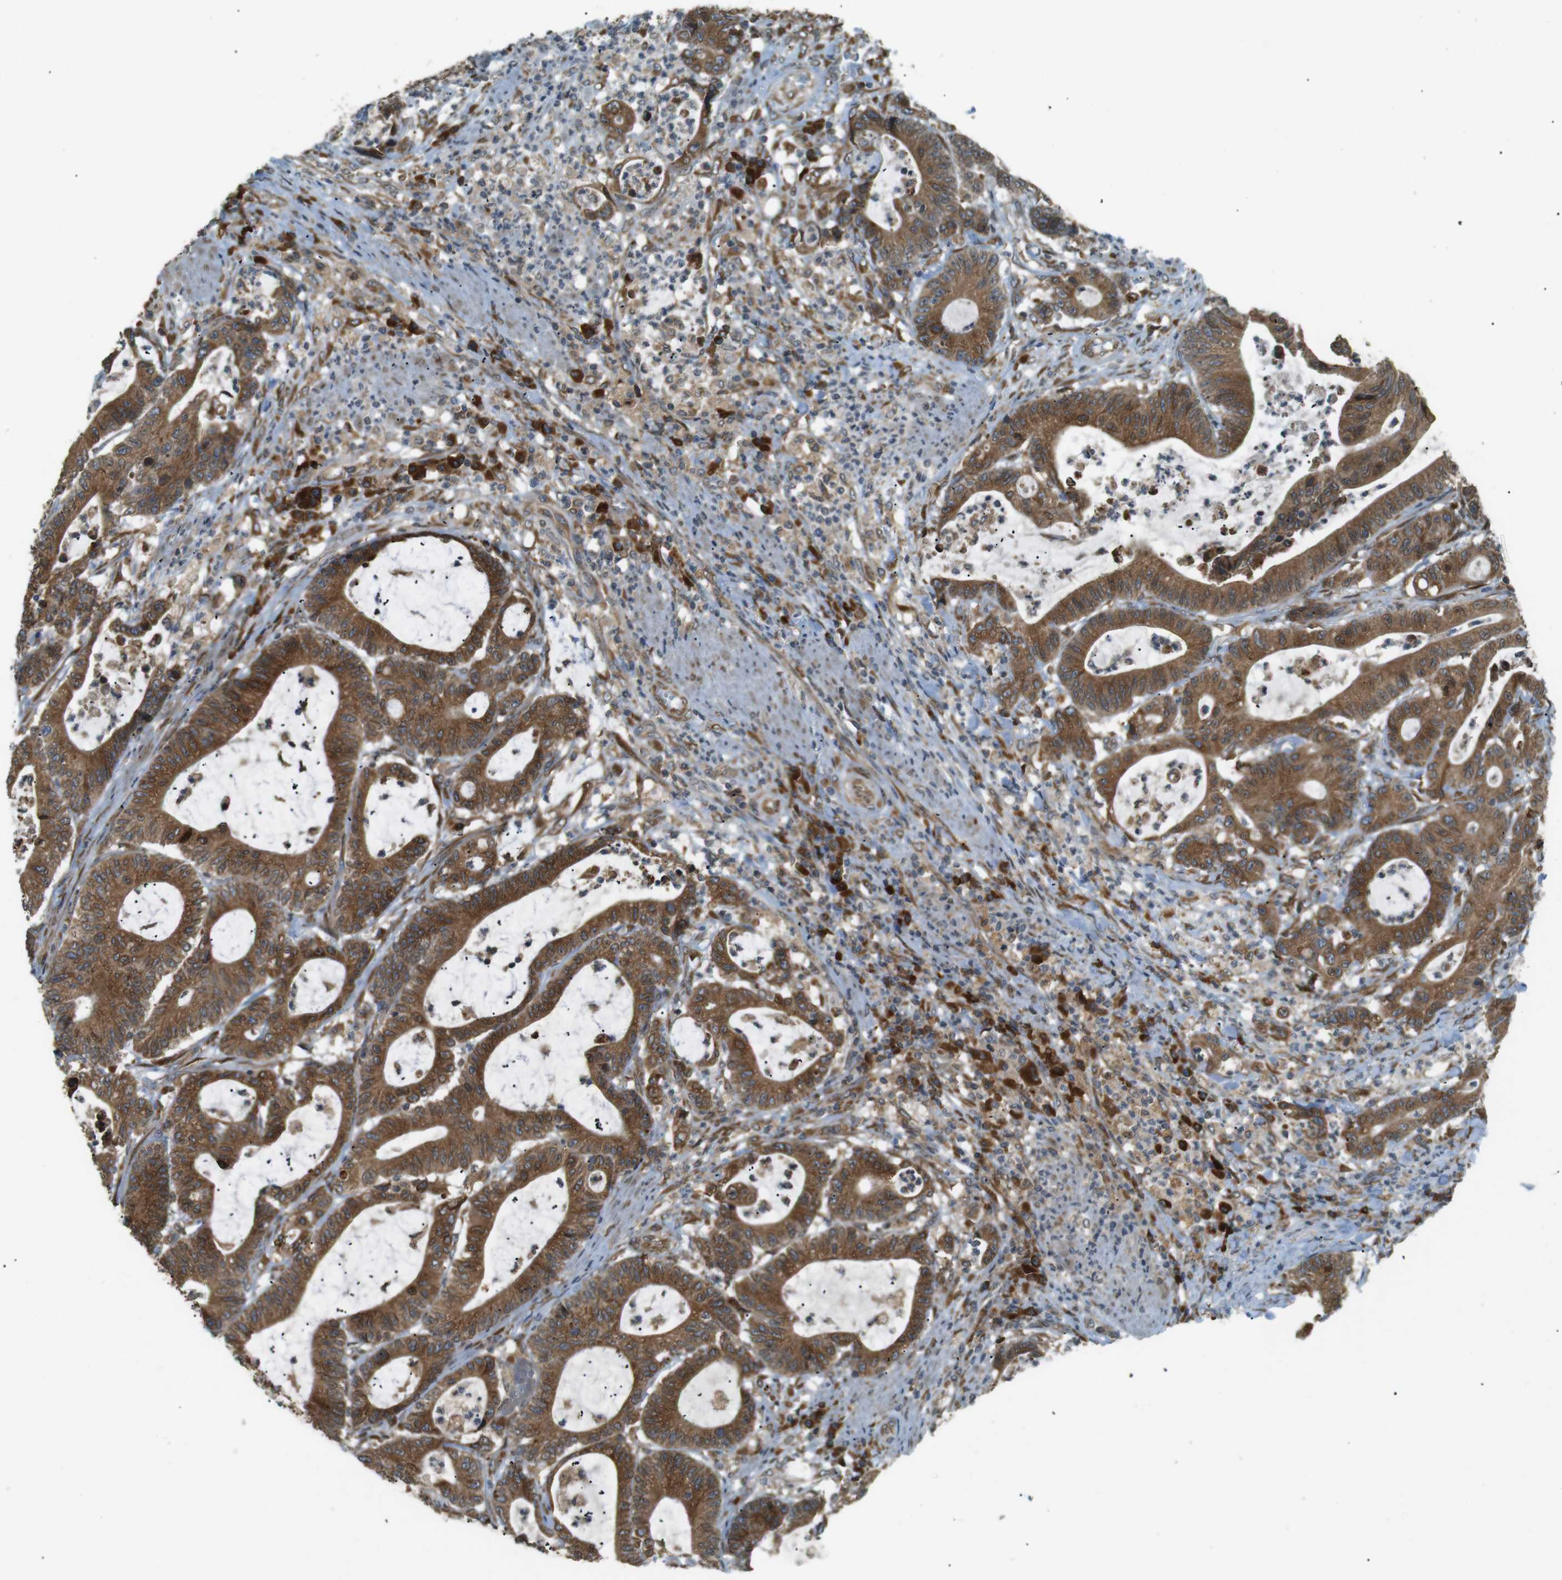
{"staining": {"intensity": "strong", "quantity": ">75%", "location": "cytoplasmic/membranous"}, "tissue": "colorectal cancer", "cell_type": "Tumor cells", "image_type": "cancer", "snomed": [{"axis": "morphology", "description": "Adenocarcinoma, NOS"}, {"axis": "topography", "description": "Colon"}], "caption": "Protein expression analysis of colorectal cancer (adenocarcinoma) exhibits strong cytoplasmic/membranous expression in approximately >75% of tumor cells. (DAB (3,3'-diaminobenzidine) = brown stain, brightfield microscopy at high magnification).", "gene": "TMED4", "patient": {"sex": "female", "age": 84}}